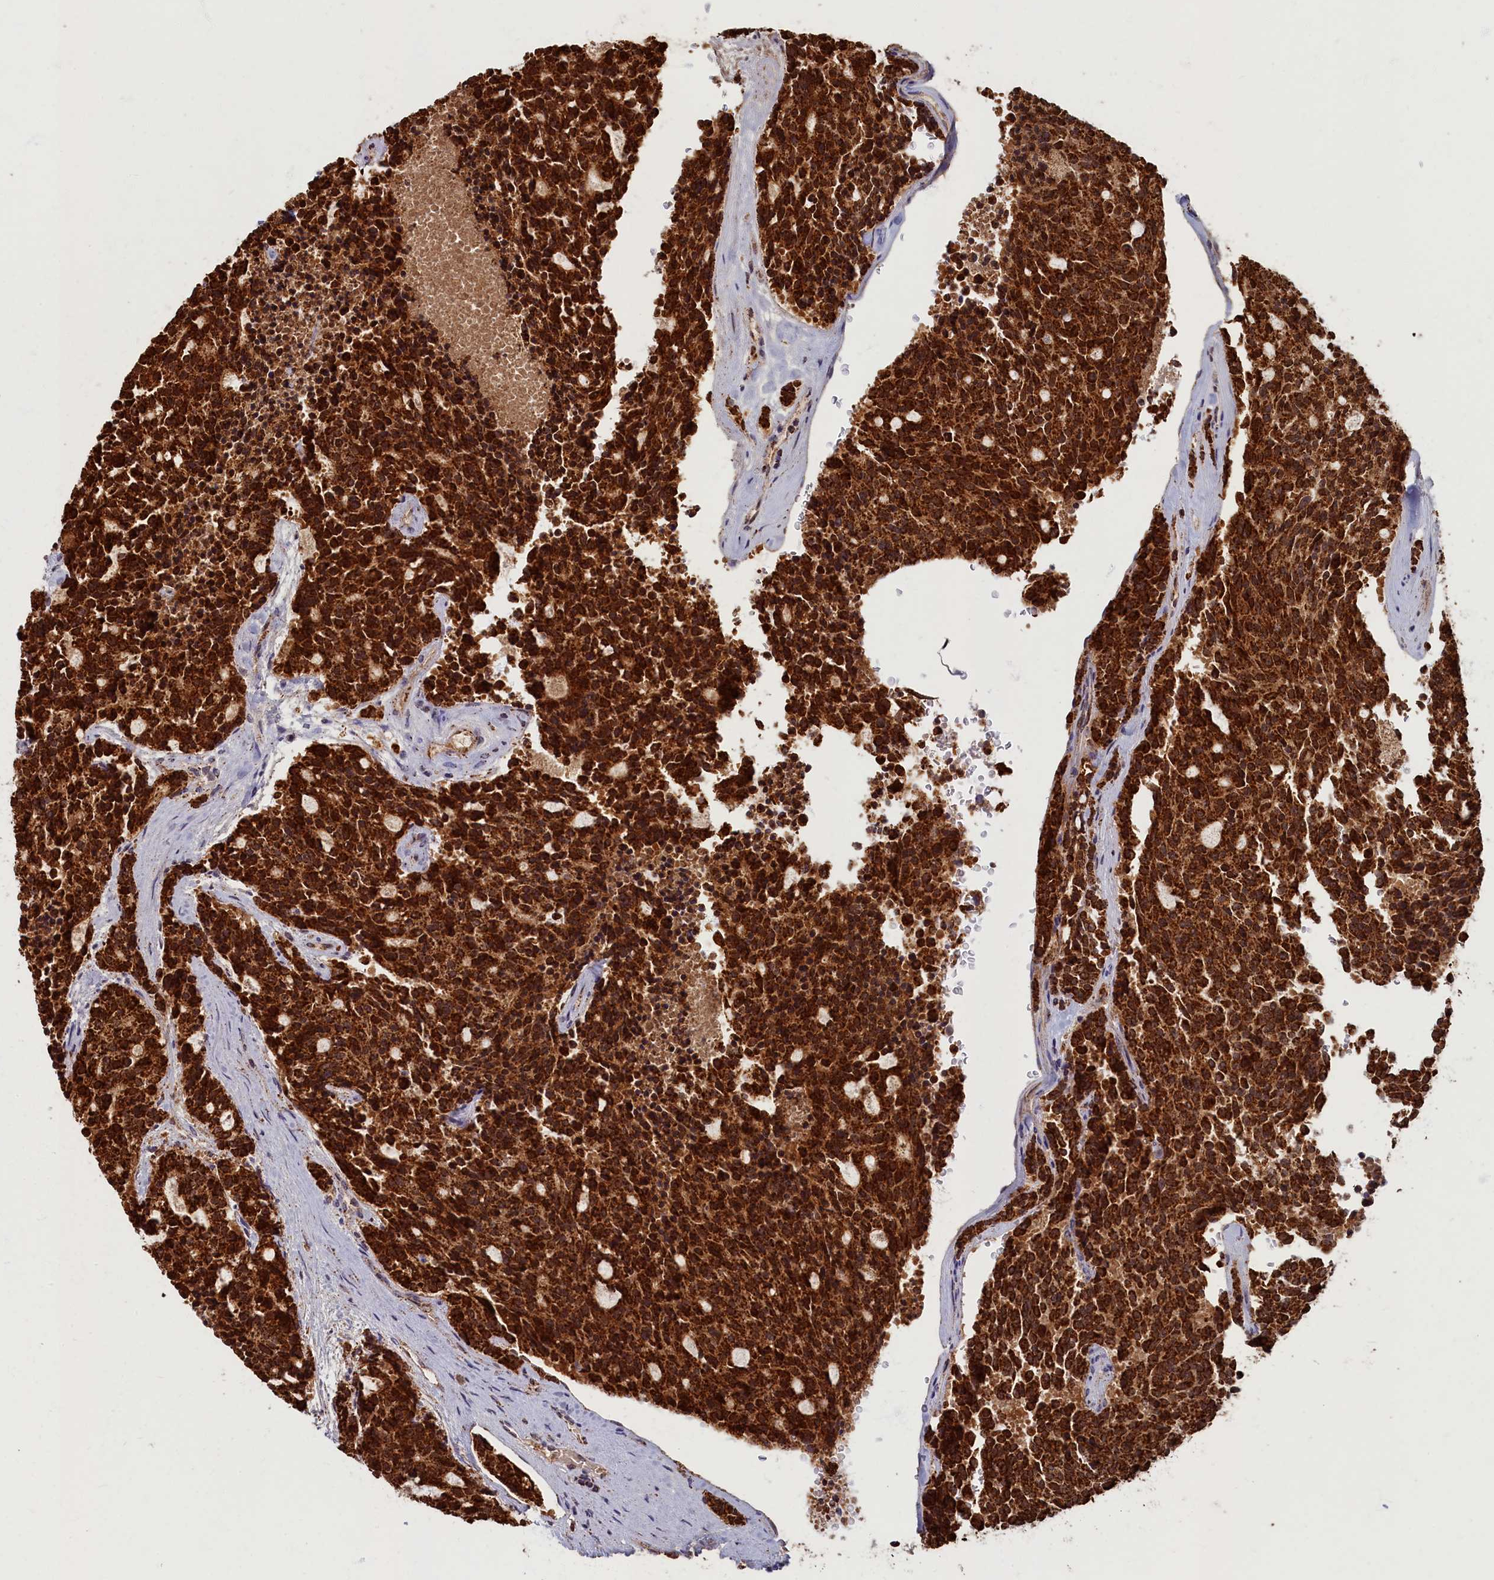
{"staining": {"intensity": "strong", "quantity": ">75%", "location": "cytoplasmic/membranous"}, "tissue": "carcinoid", "cell_type": "Tumor cells", "image_type": "cancer", "snomed": [{"axis": "morphology", "description": "Carcinoid, malignant, NOS"}, {"axis": "topography", "description": "Pancreas"}], "caption": "A high-resolution micrograph shows IHC staining of carcinoid, which displays strong cytoplasmic/membranous positivity in approximately >75% of tumor cells.", "gene": "SPR", "patient": {"sex": "female", "age": 54}}